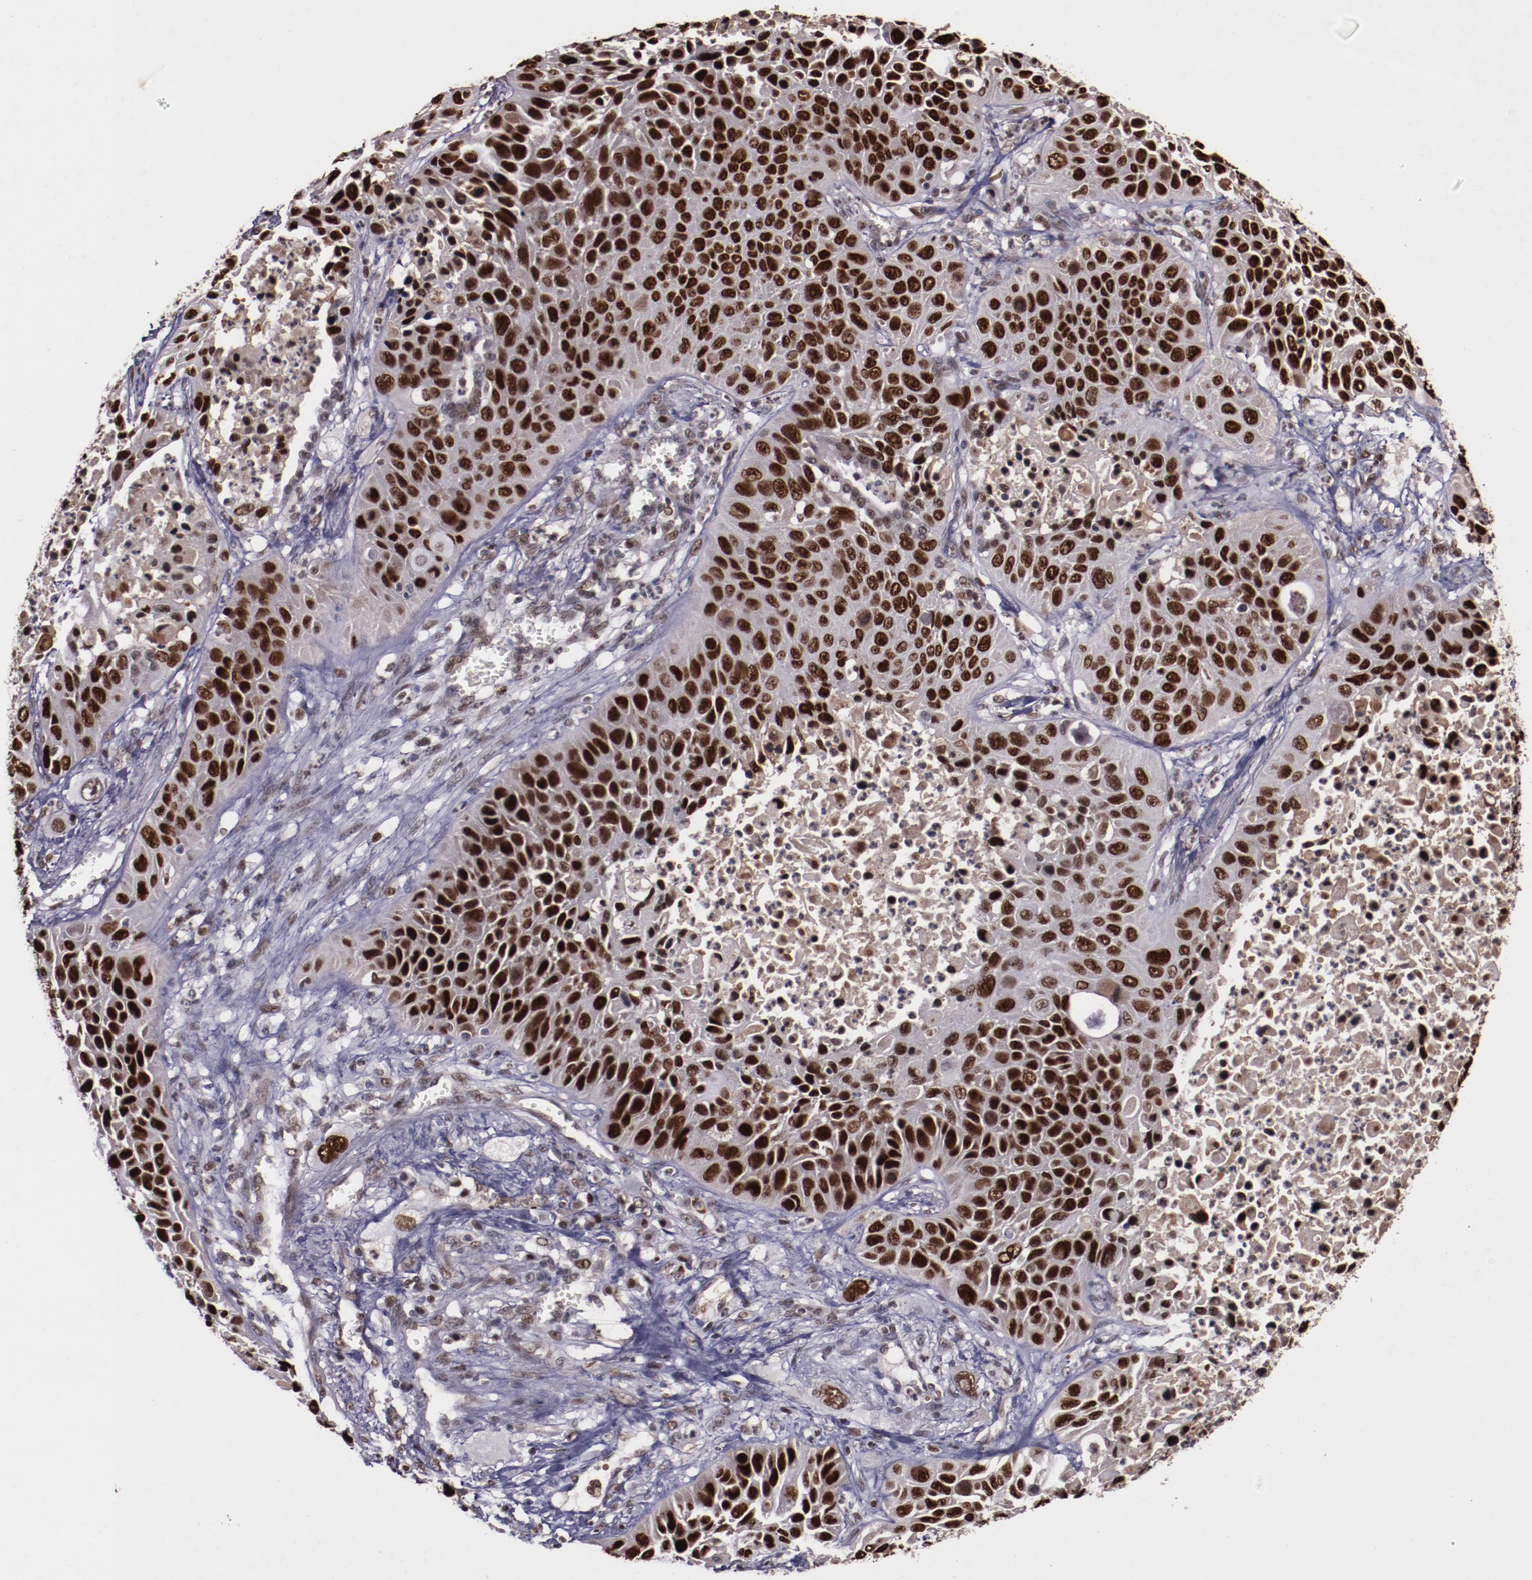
{"staining": {"intensity": "strong", "quantity": ">75%", "location": "nuclear"}, "tissue": "lung cancer", "cell_type": "Tumor cells", "image_type": "cancer", "snomed": [{"axis": "morphology", "description": "Squamous cell carcinoma, NOS"}, {"axis": "topography", "description": "Lung"}], "caption": "Brown immunohistochemical staining in lung squamous cell carcinoma reveals strong nuclear positivity in about >75% of tumor cells. Immunohistochemistry (ihc) stains the protein of interest in brown and the nuclei are stained blue.", "gene": "CHEK2", "patient": {"sex": "female", "age": 76}}